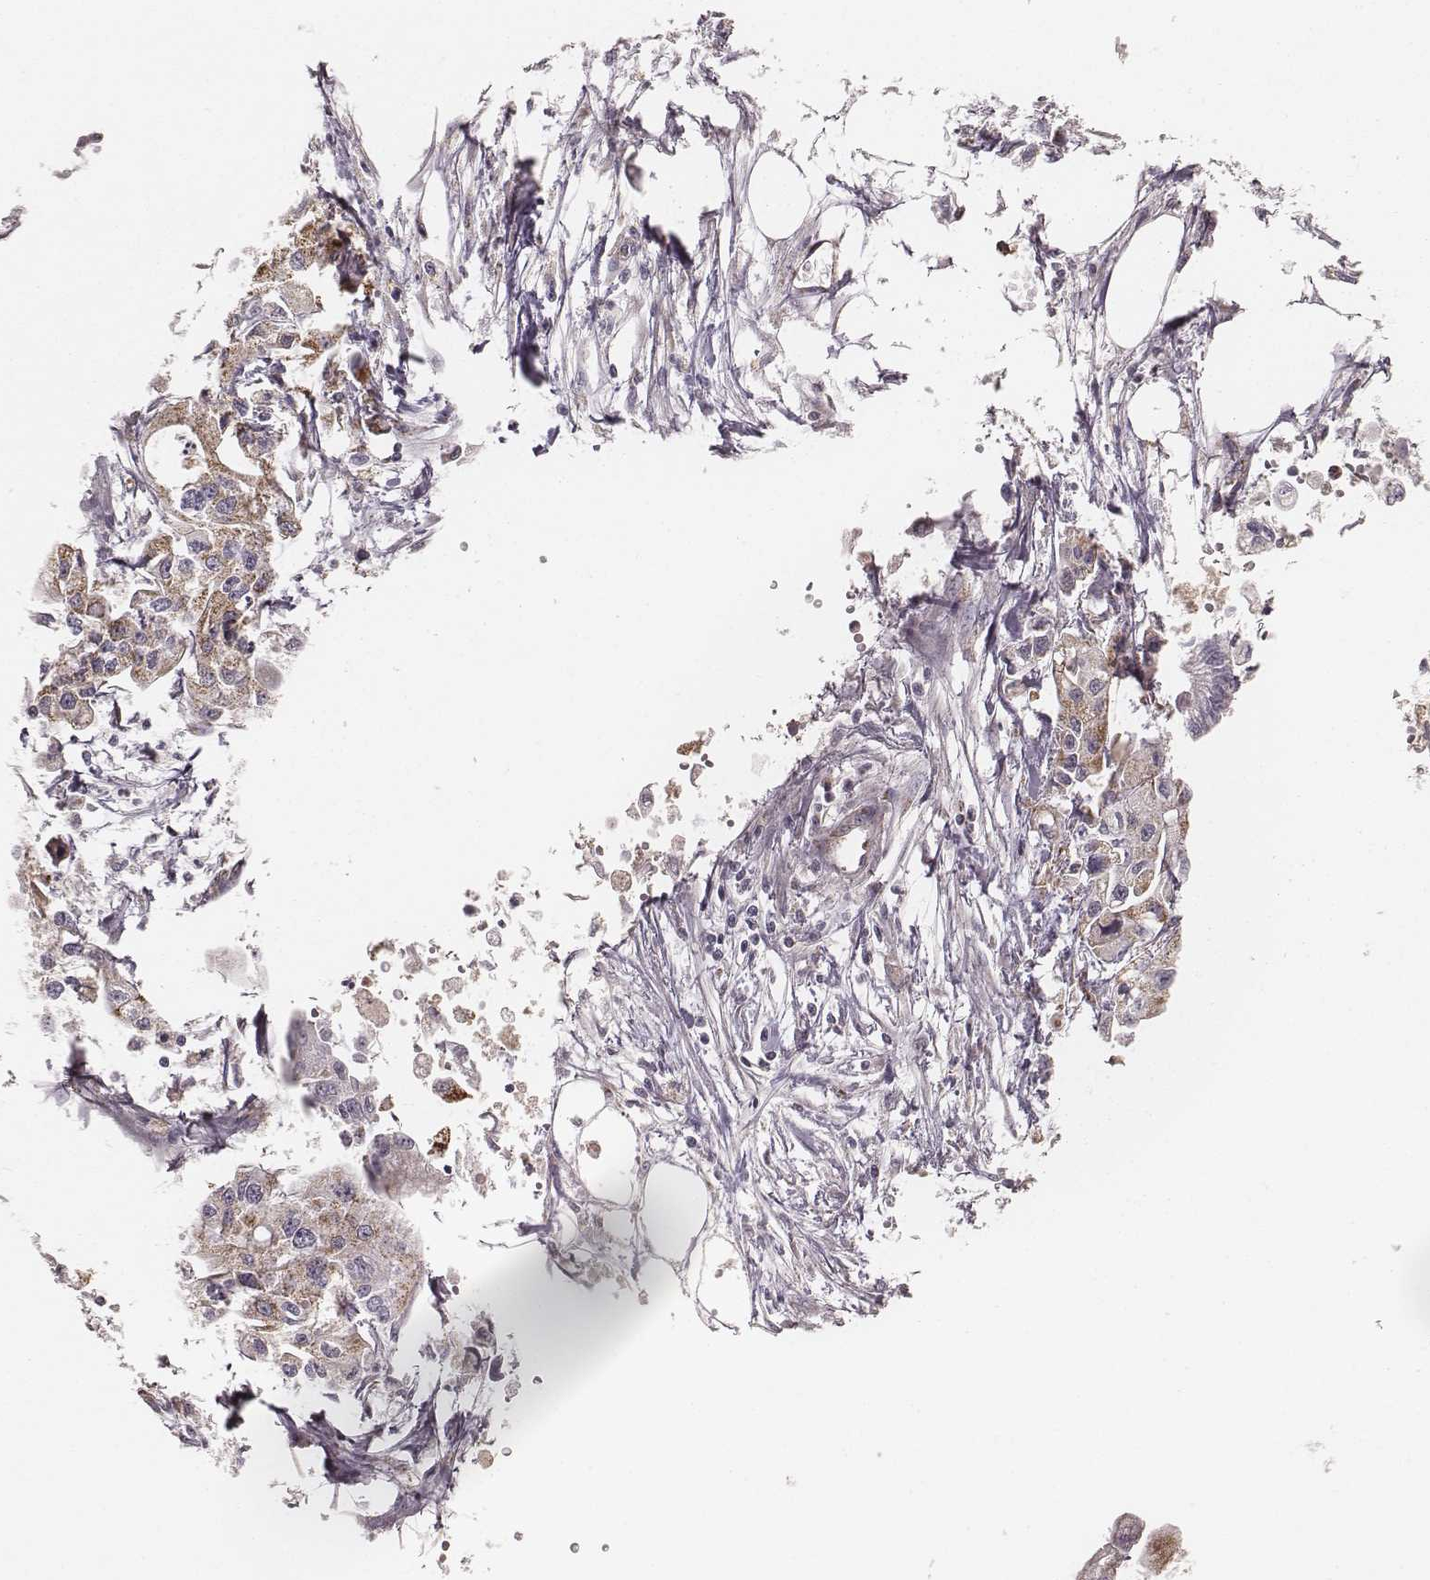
{"staining": {"intensity": "weak", "quantity": "25%-75%", "location": "cytoplasmic/membranous"}, "tissue": "pancreatic cancer", "cell_type": "Tumor cells", "image_type": "cancer", "snomed": [{"axis": "morphology", "description": "Adenocarcinoma, NOS"}, {"axis": "topography", "description": "Pancreas"}], "caption": "Immunohistochemical staining of adenocarcinoma (pancreatic) demonstrates weak cytoplasmic/membranous protein expression in approximately 25%-75% of tumor cells. (DAB IHC, brown staining for protein, blue staining for nuclei).", "gene": "TUFM", "patient": {"sex": "male", "age": 70}}